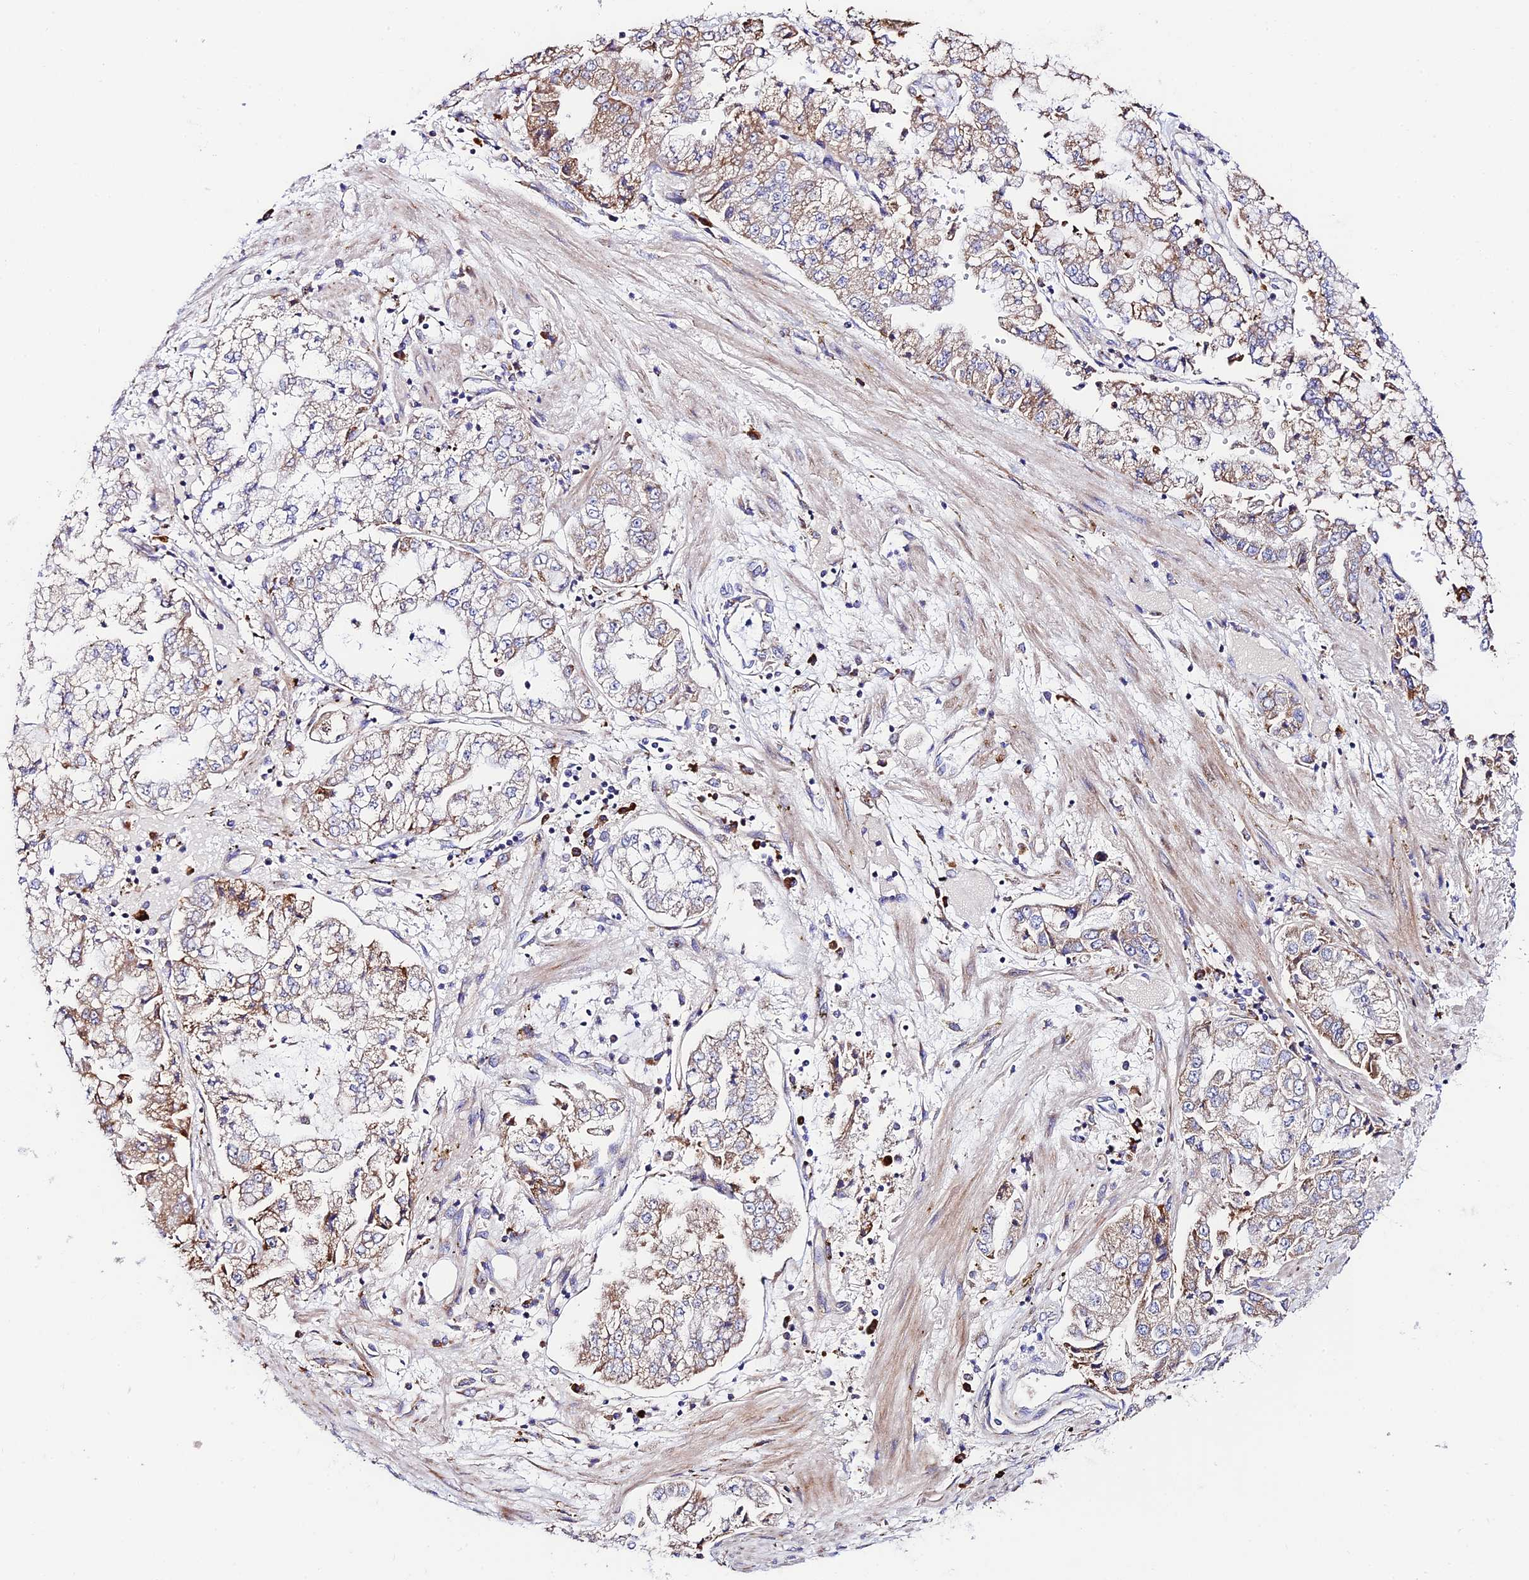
{"staining": {"intensity": "moderate", "quantity": "25%-75%", "location": "cytoplasmic/membranous"}, "tissue": "stomach cancer", "cell_type": "Tumor cells", "image_type": "cancer", "snomed": [{"axis": "morphology", "description": "Adenocarcinoma, NOS"}, {"axis": "topography", "description": "Stomach"}], "caption": "IHC (DAB (3,3'-diaminobenzidine)) staining of human stomach adenocarcinoma demonstrates moderate cytoplasmic/membranous protein staining in about 25%-75% of tumor cells. (Stains: DAB (3,3'-diaminobenzidine) in brown, nuclei in blue, Microscopy: brightfield microscopy at high magnification).", "gene": "VPS13C", "patient": {"sex": "male", "age": 76}}